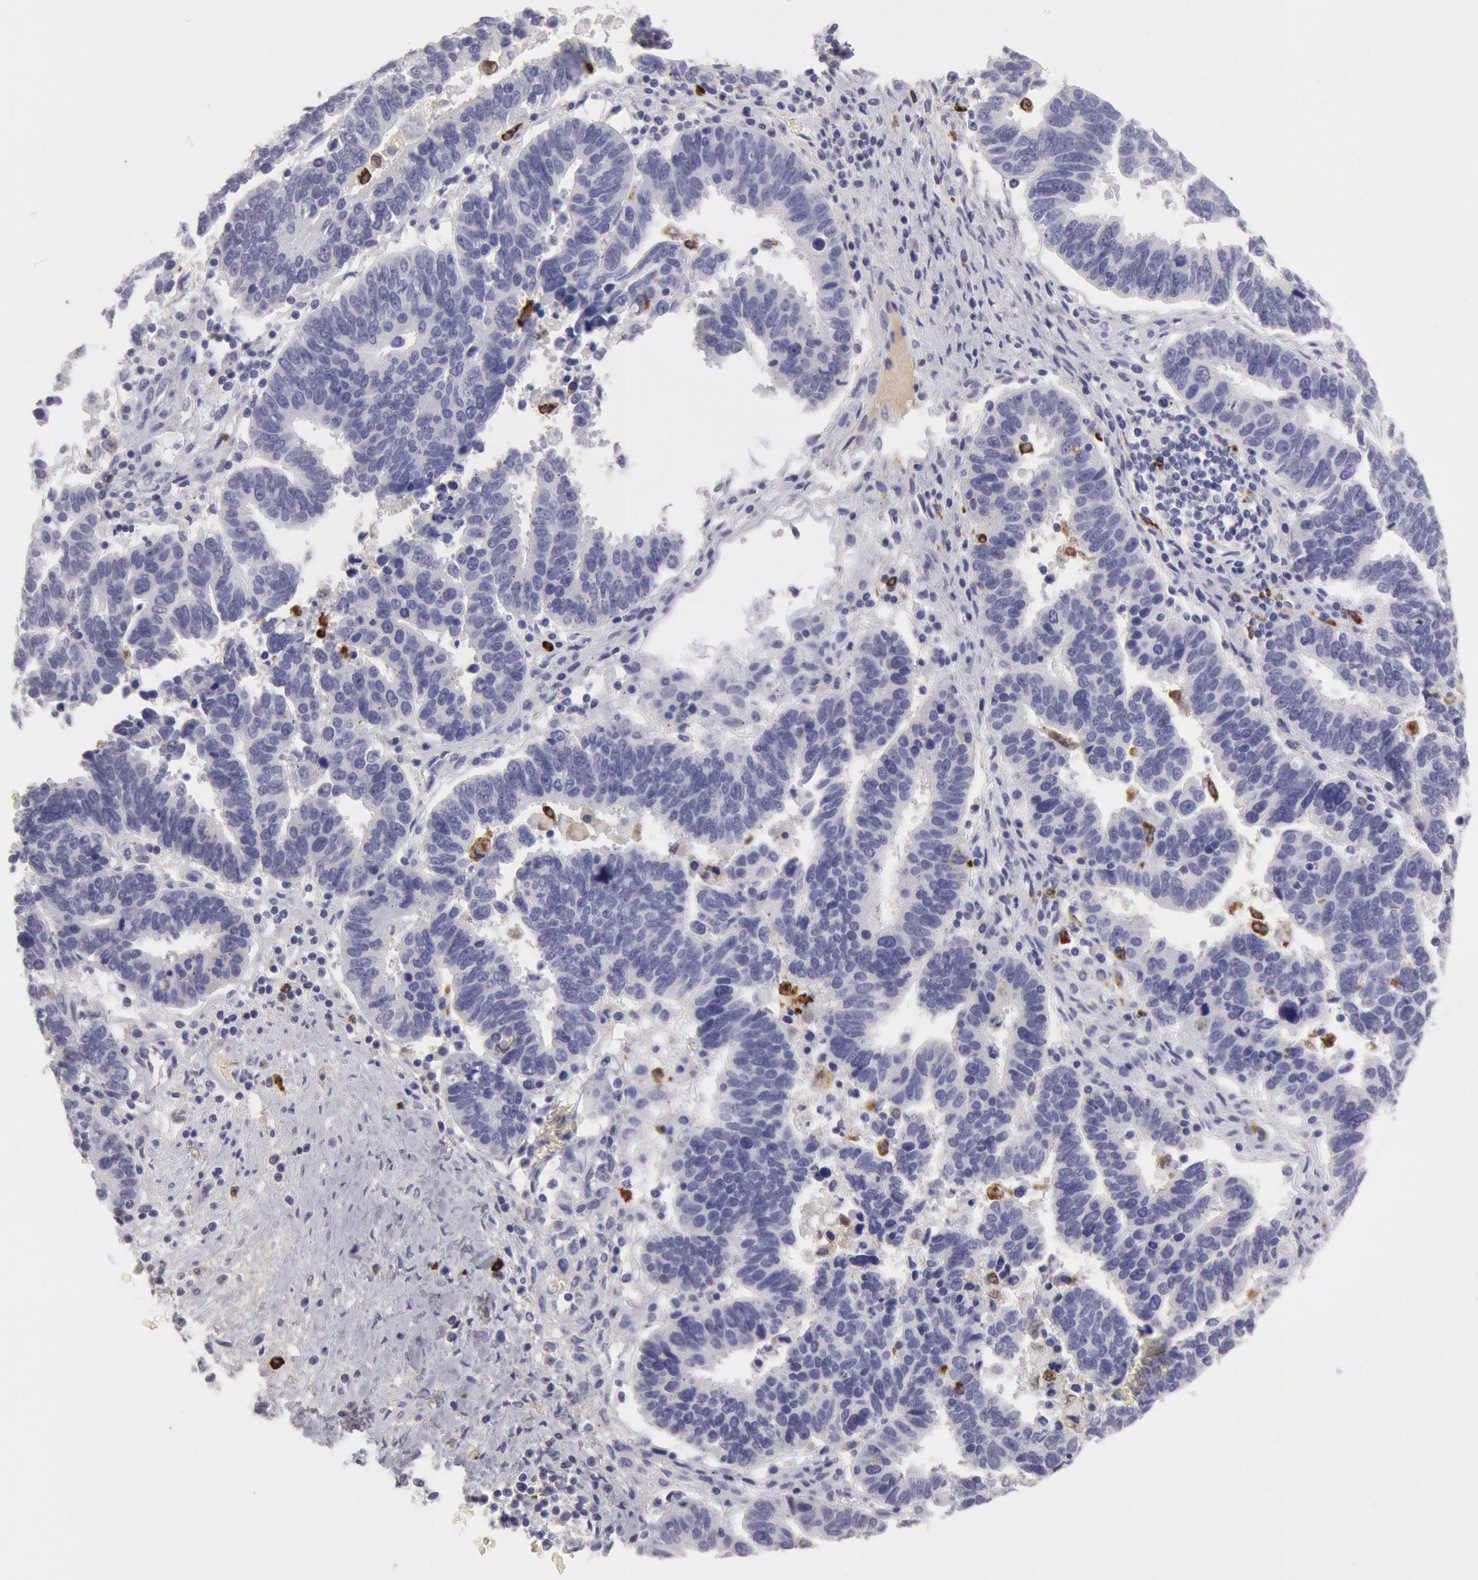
{"staining": {"intensity": "negative", "quantity": "none", "location": "none"}, "tissue": "ovarian cancer", "cell_type": "Tumor cells", "image_type": "cancer", "snomed": [{"axis": "morphology", "description": "Carcinoma, endometroid"}, {"axis": "morphology", "description": "Cystadenocarcinoma, serous, NOS"}, {"axis": "topography", "description": "Ovary"}], "caption": "This is an immunohistochemistry histopathology image of human ovarian cancer. There is no positivity in tumor cells.", "gene": "FCN1", "patient": {"sex": "female", "age": 45}}